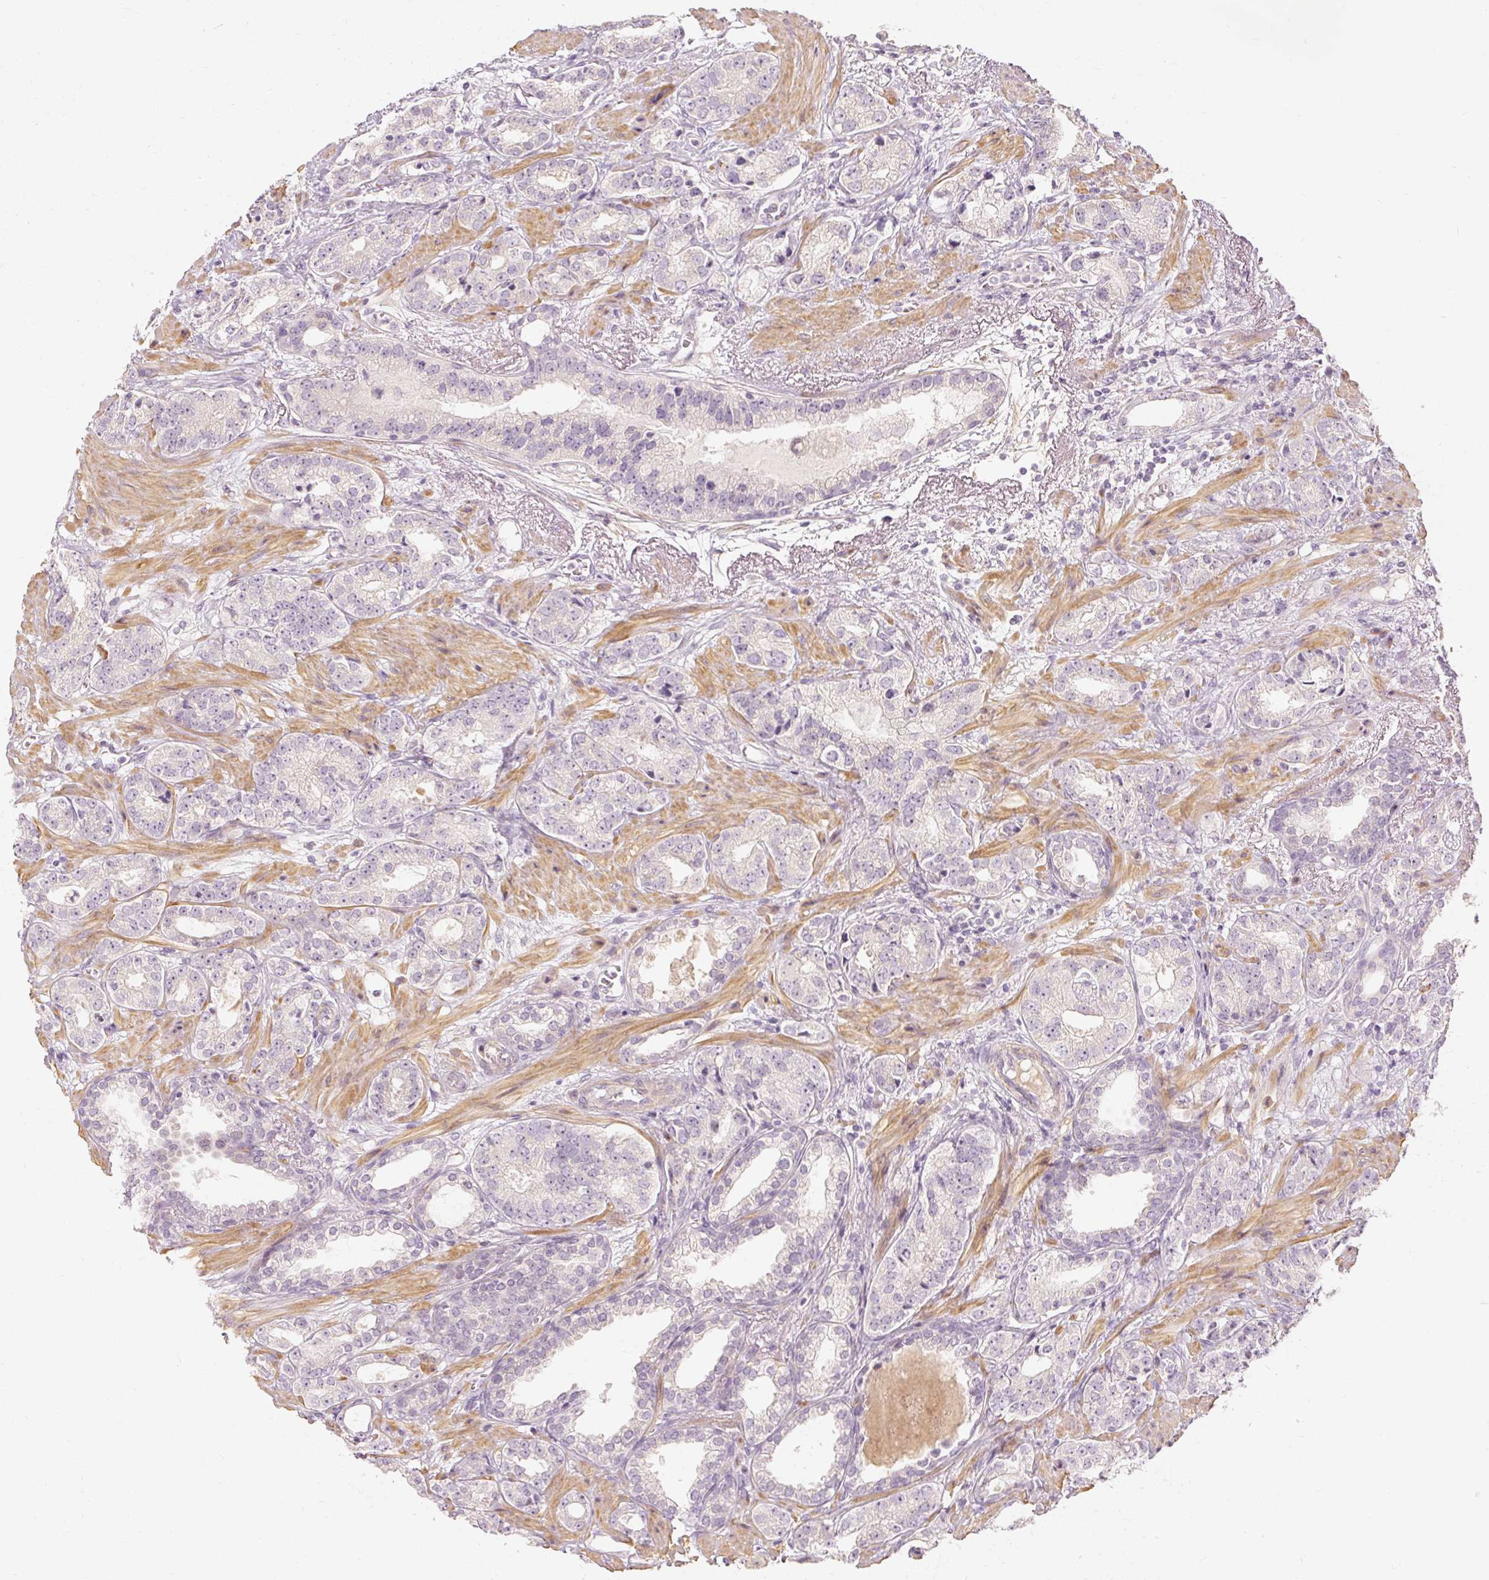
{"staining": {"intensity": "negative", "quantity": "none", "location": "none"}, "tissue": "prostate cancer", "cell_type": "Tumor cells", "image_type": "cancer", "snomed": [{"axis": "morphology", "description": "Adenocarcinoma, High grade"}, {"axis": "topography", "description": "Prostate"}], "caption": "This is an immunohistochemistry (IHC) micrograph of prostate cancer (high-grade adenocarcinoma). There is no positivity in tumor cells.", "gene": "CAPN3", "patient": {"sex": "male", "age": 71}}